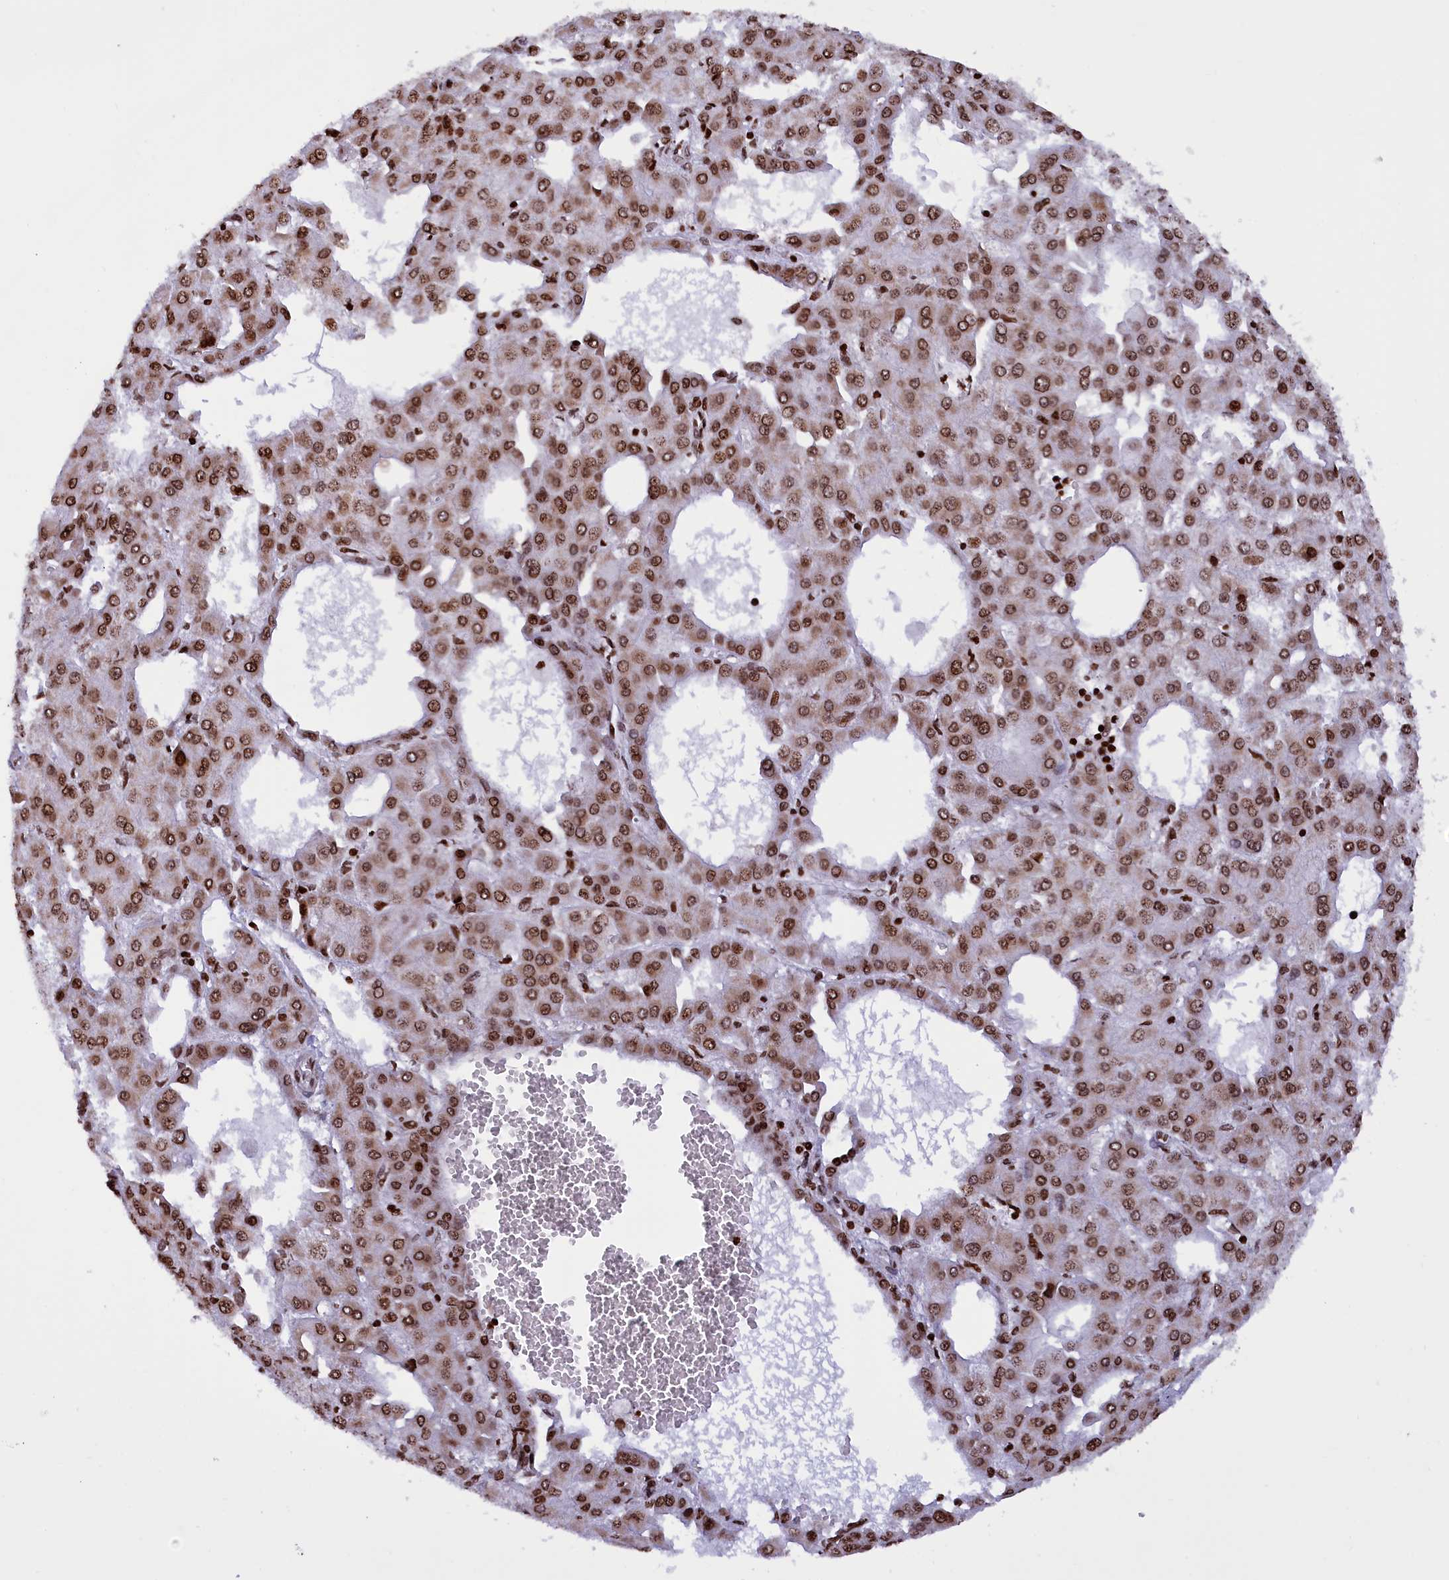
{"staining": {"intensity": "moderate", "quantity": ">75%", "location": "cytoplasmic/membranous,nuclear"}, "tissue": "liver cancer", "cell_type": "Tumor cells", "image_type": "cancer", "snomed": [{"axis": "morphology", "description": "Carcinoma, Hepatocellular, NOS"}, {"axis": "topography", "description": "Liver"}], "caption": "The immunohistochemical stain highlights moderate cytoplasmic/membranous and nuclear positivity in tumor cells of liver hepatocellular carcinoma tissue.", "gene": "TIMM29", "patient": {"sex": "male", "age": 47}}